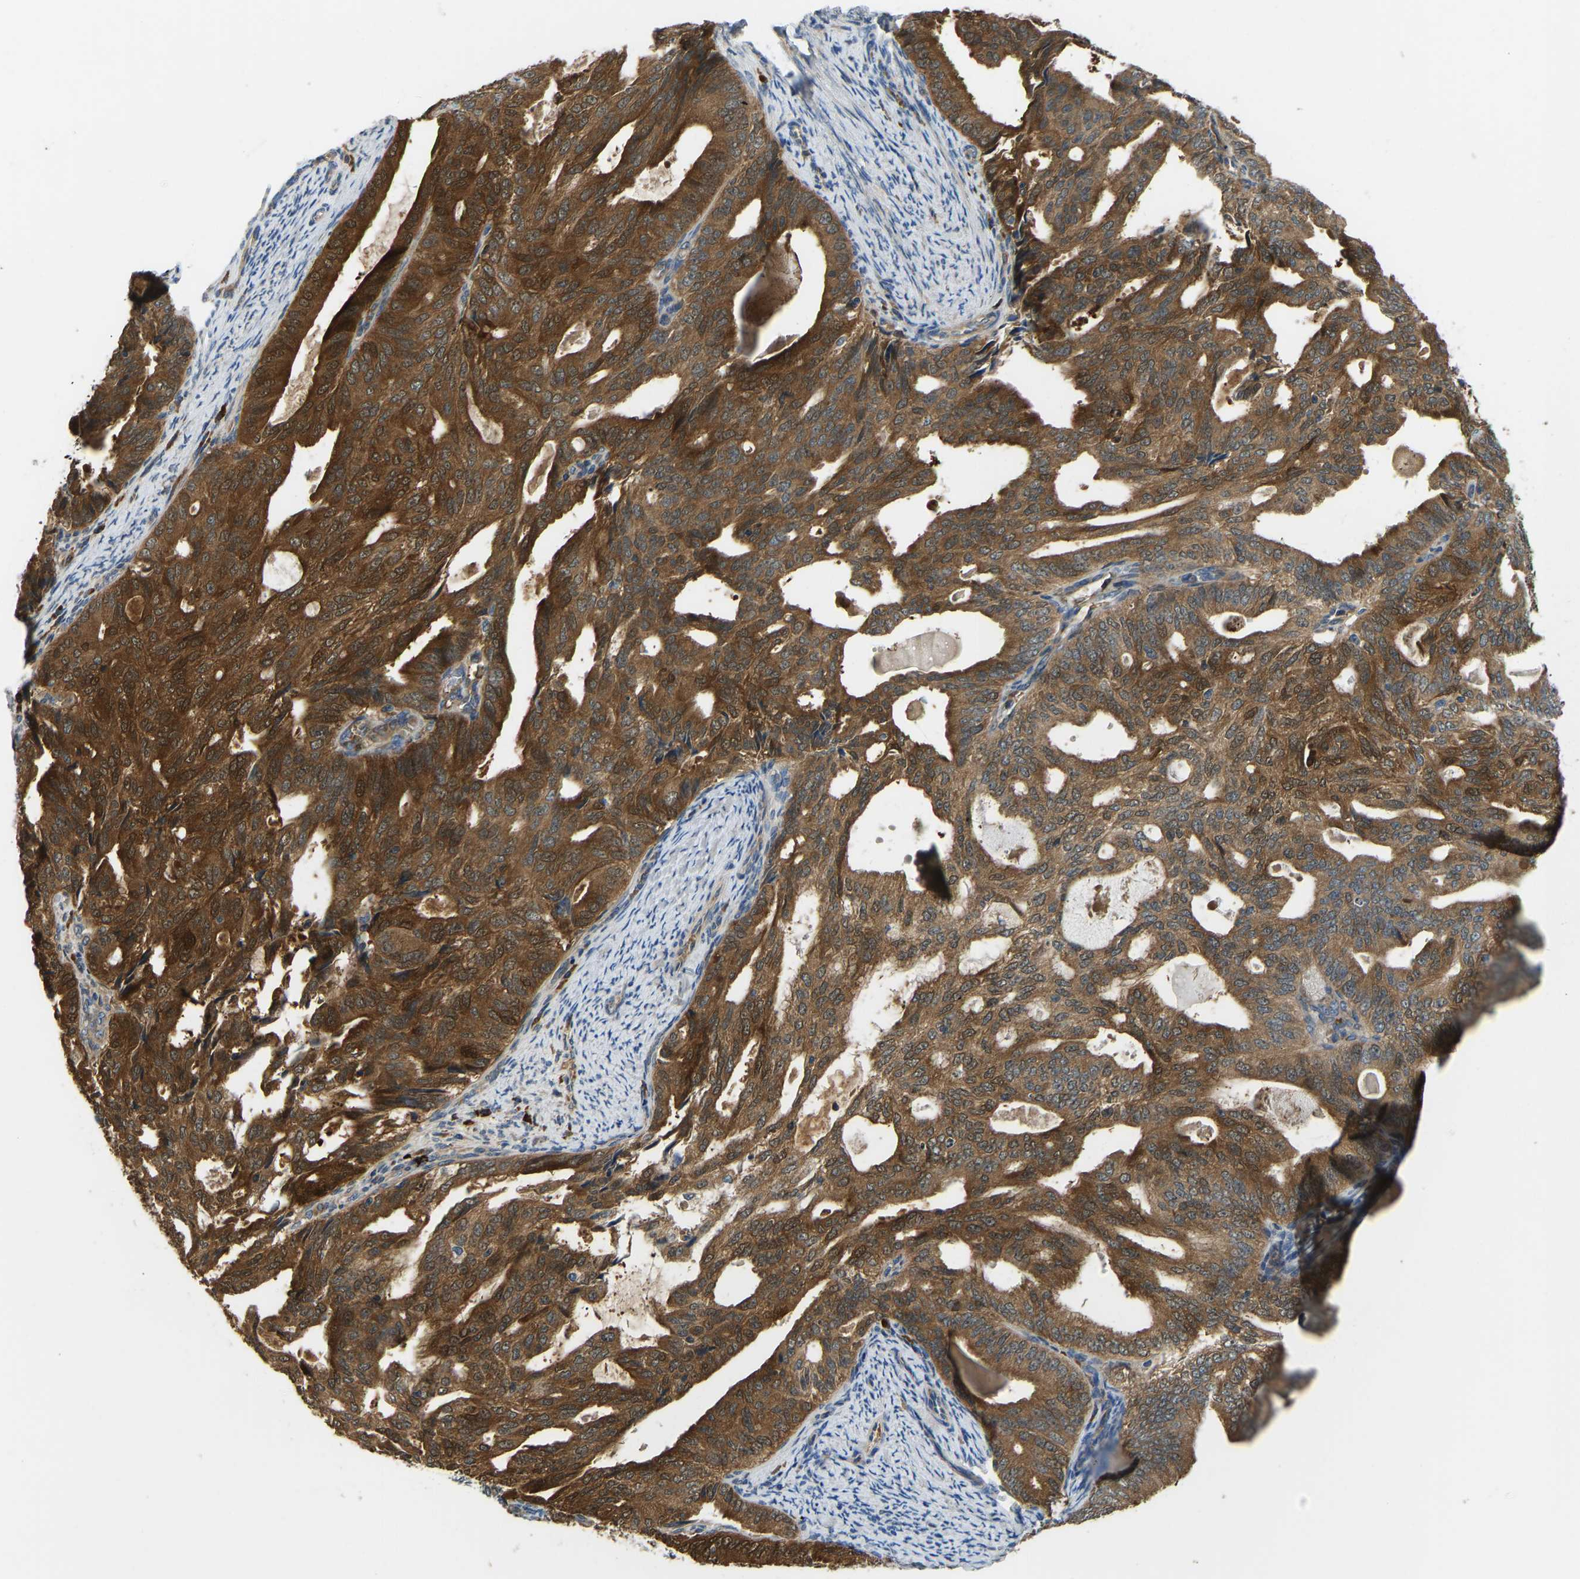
{"staining": {"intensity": "strong", "quantity": ">75%", "location": "cytoplasmic/membranous"}, "tissue": "endometrial cancer", "cell_type": "Tumor cells", "image_type": "cancer", "snomed": [{"axis": "morphology", "description": "Adenocarcinoma, NOS"}, {"axis": "topography", "description": "Endometrium"}], "caption": "There is high levels of strong cytoplasmic/membranous positivity in tumor cells of endometrial cancer (adenocarcinoma), as demonstrated by immunohistochemical staining (brown color).", "gene": "RBP1", "patient": {"sex": "female", "age": 58}}